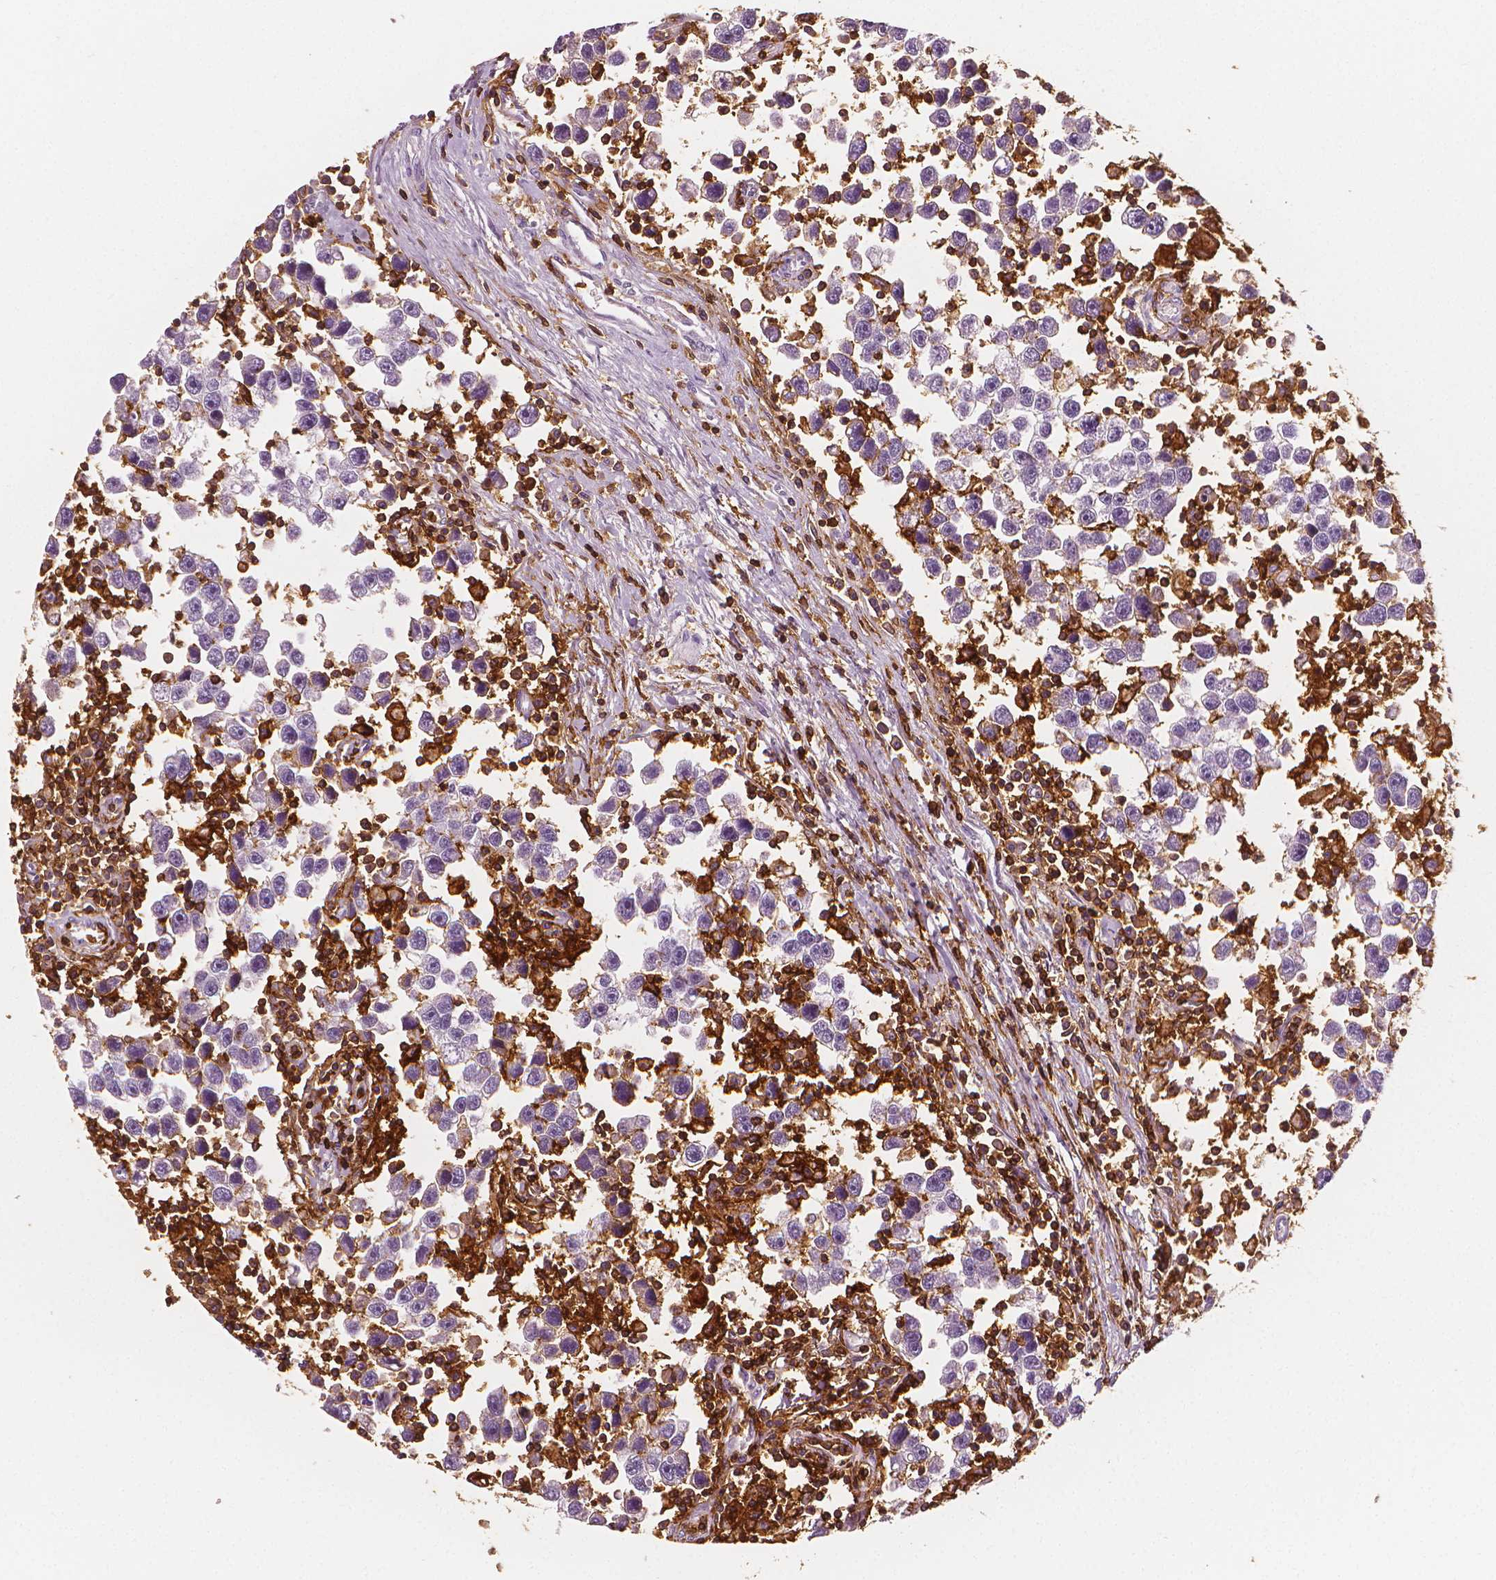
{"staining": {"intensity": "negative", "quantity": "none", "location": "none"}, "tissue": "testis cancer", "cell_type": "Tumor cells", "image_type": "cancer", "snomed": [{"axis": "morphology", "description": "Seminoma, NOS"}, {"axis": "topography", "description": "Testis"}], "caption": "A histopathology image of testis seminoma stained for a protein displays no brown staining in tumor cells. (IHC, brightfield microscopy, high magnification).", "gene": "PTPRC", "patient": {"sex": "male", "age": 30}}